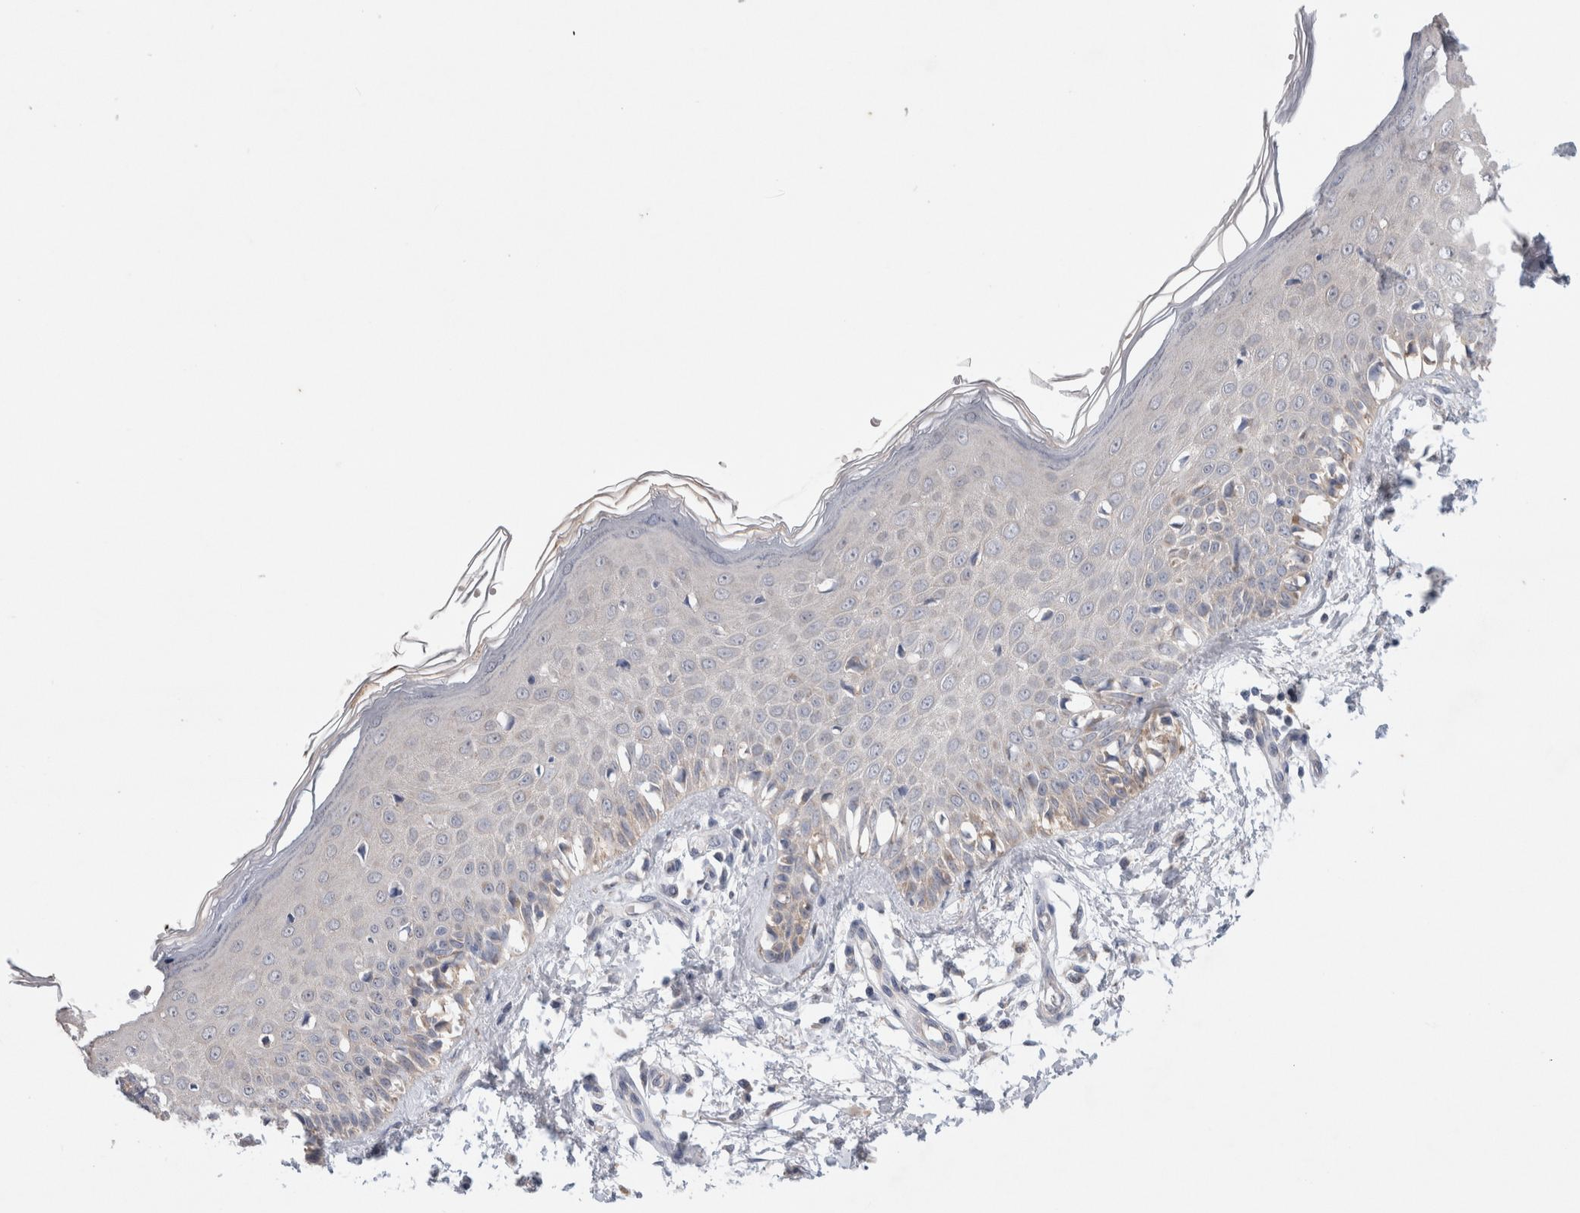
{"staining": {"intensity": "negative", "quantity": "none", "location": "none"}, "tissue": "skin", "cell_type": "Fibroblasts", "image_type": "normal", "snomed": [{"axis": "morphology", "description": "Normal tissue, NOS"}, {"axis": "morphology", "description": "Inflammation, NOS"}, {"axis": "topography", "description": "Skin"}], "caption": "Unremarkable skin was stained to show a protein in brown. There is no significant positivity in fibroblasts. (DAB immunohistochemistry (IHC) visualized using brightfield microscopy, high magnification).", "gene": "IFT74", "patient": {"sex": "female", "age": 44}}